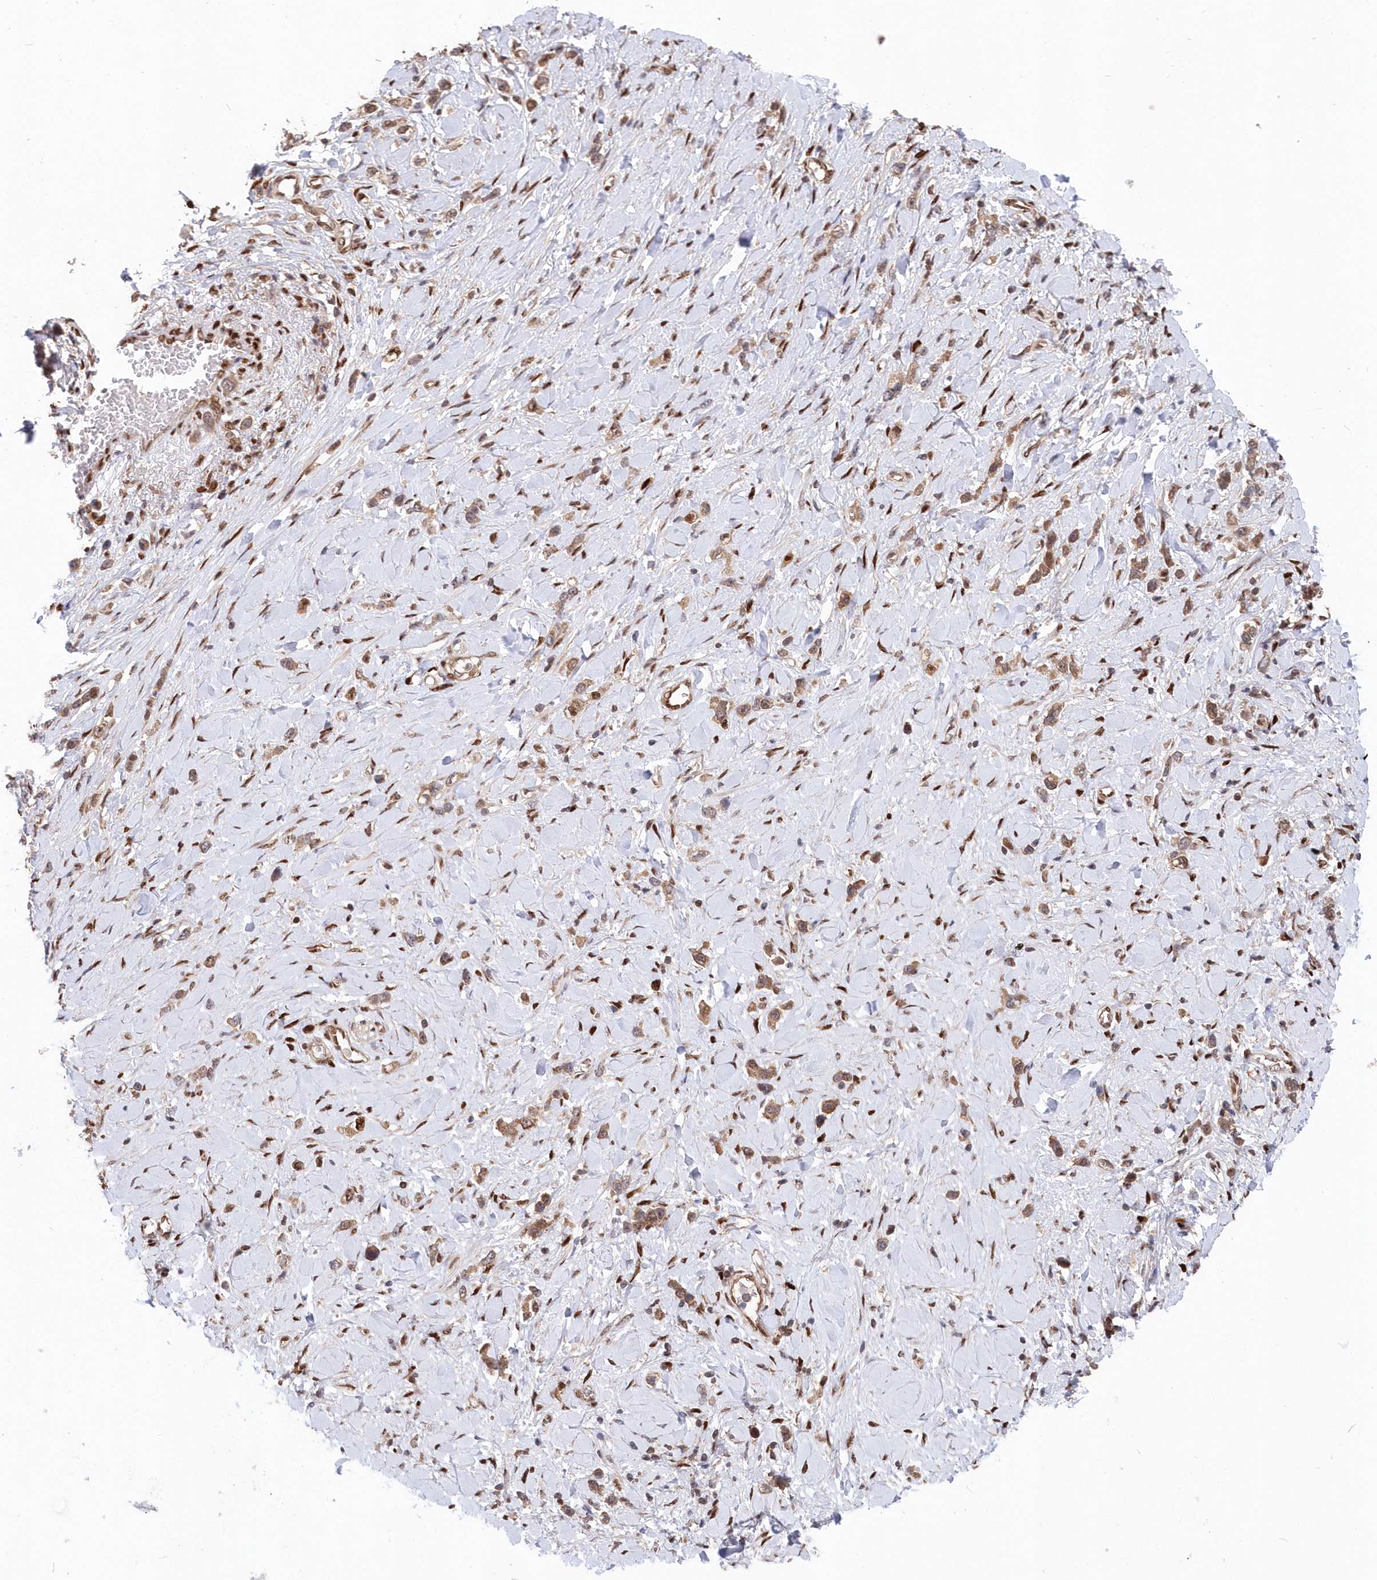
{"staining": {"intensity": "moderate", "quantity": ">75%", "location": "cytoplasmic/membranous,nuclear"}, "tissue": "stomach cancer", "cell_type": "Tumor cells", "image_type": "cancer", "snomed": [{"axis": "morphology", "description": "Normal tissue, NOS"}, {"axis": "morphology", "description": "Adenocarcinoma, NOS"}, {"axis": "topography", "description": "Stomach, upper"}, {"axis": "topography", "description": "Stomach"}], "caption": "Immunohistochemical staining of human stomach adenocarcinoma demonstrates moderate cytoplasmic/membranous and nuclear protein positivity in about >75% of tumor cells.", "gene": "ABHD14B", "patient": {"sex": "female", "age": 65}}